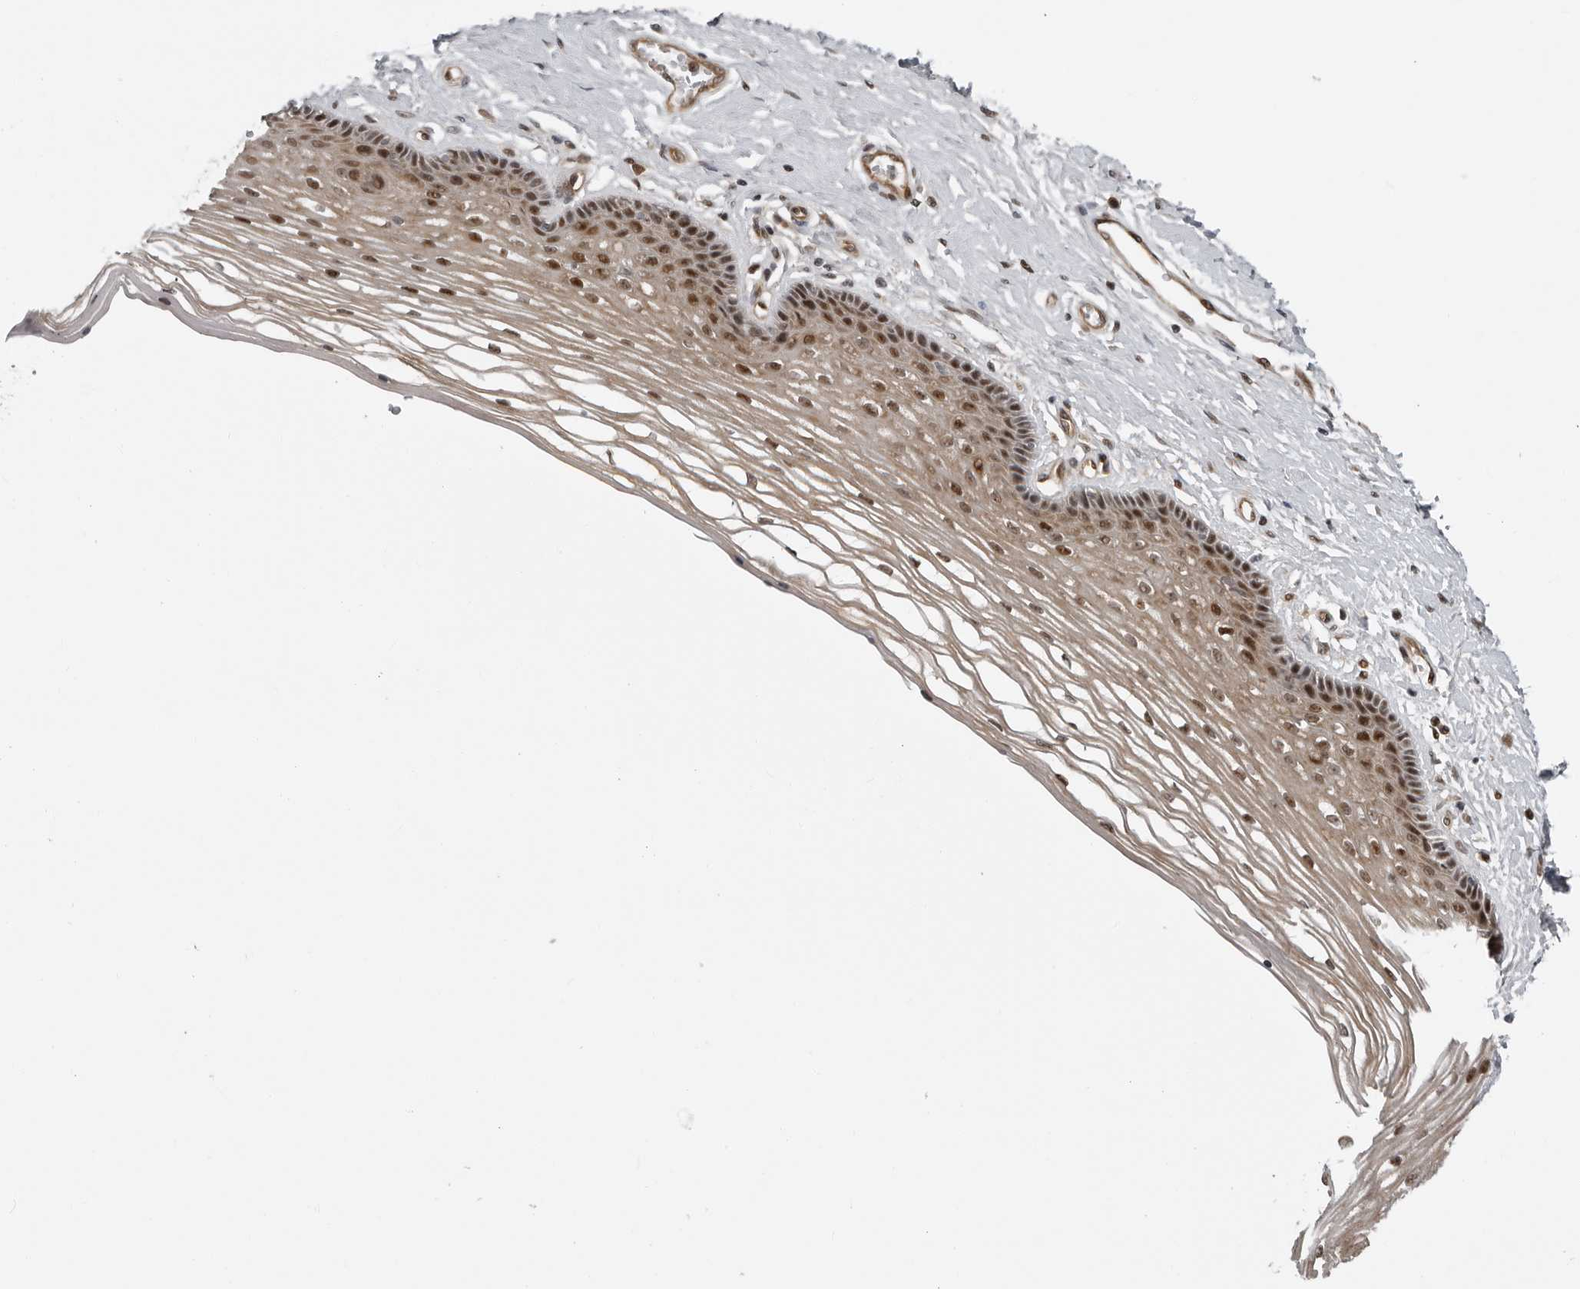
{"staining": {"intensity": "moderate", "quantity": "25%-75%", "location": "cytoplasmic/membranous,nuclear"}, "tissue": "vagina", "cell_type": "Squamous epithelial cells", "image_type": "normal", "snomed": [{"axis": "morphology", "description": "Normal tissue, NOS"}, {"axis": "topography", "description": "Vagina"}], "caption": "Human vagina stained for a protein (brown) shows moderate cytoplasmic/membranous,nuclear positive staining in approximately 25%-75% of squamous epithelial cells.", "gene": "PRRX2", "patient": {"sex": "female", "age": 46}}